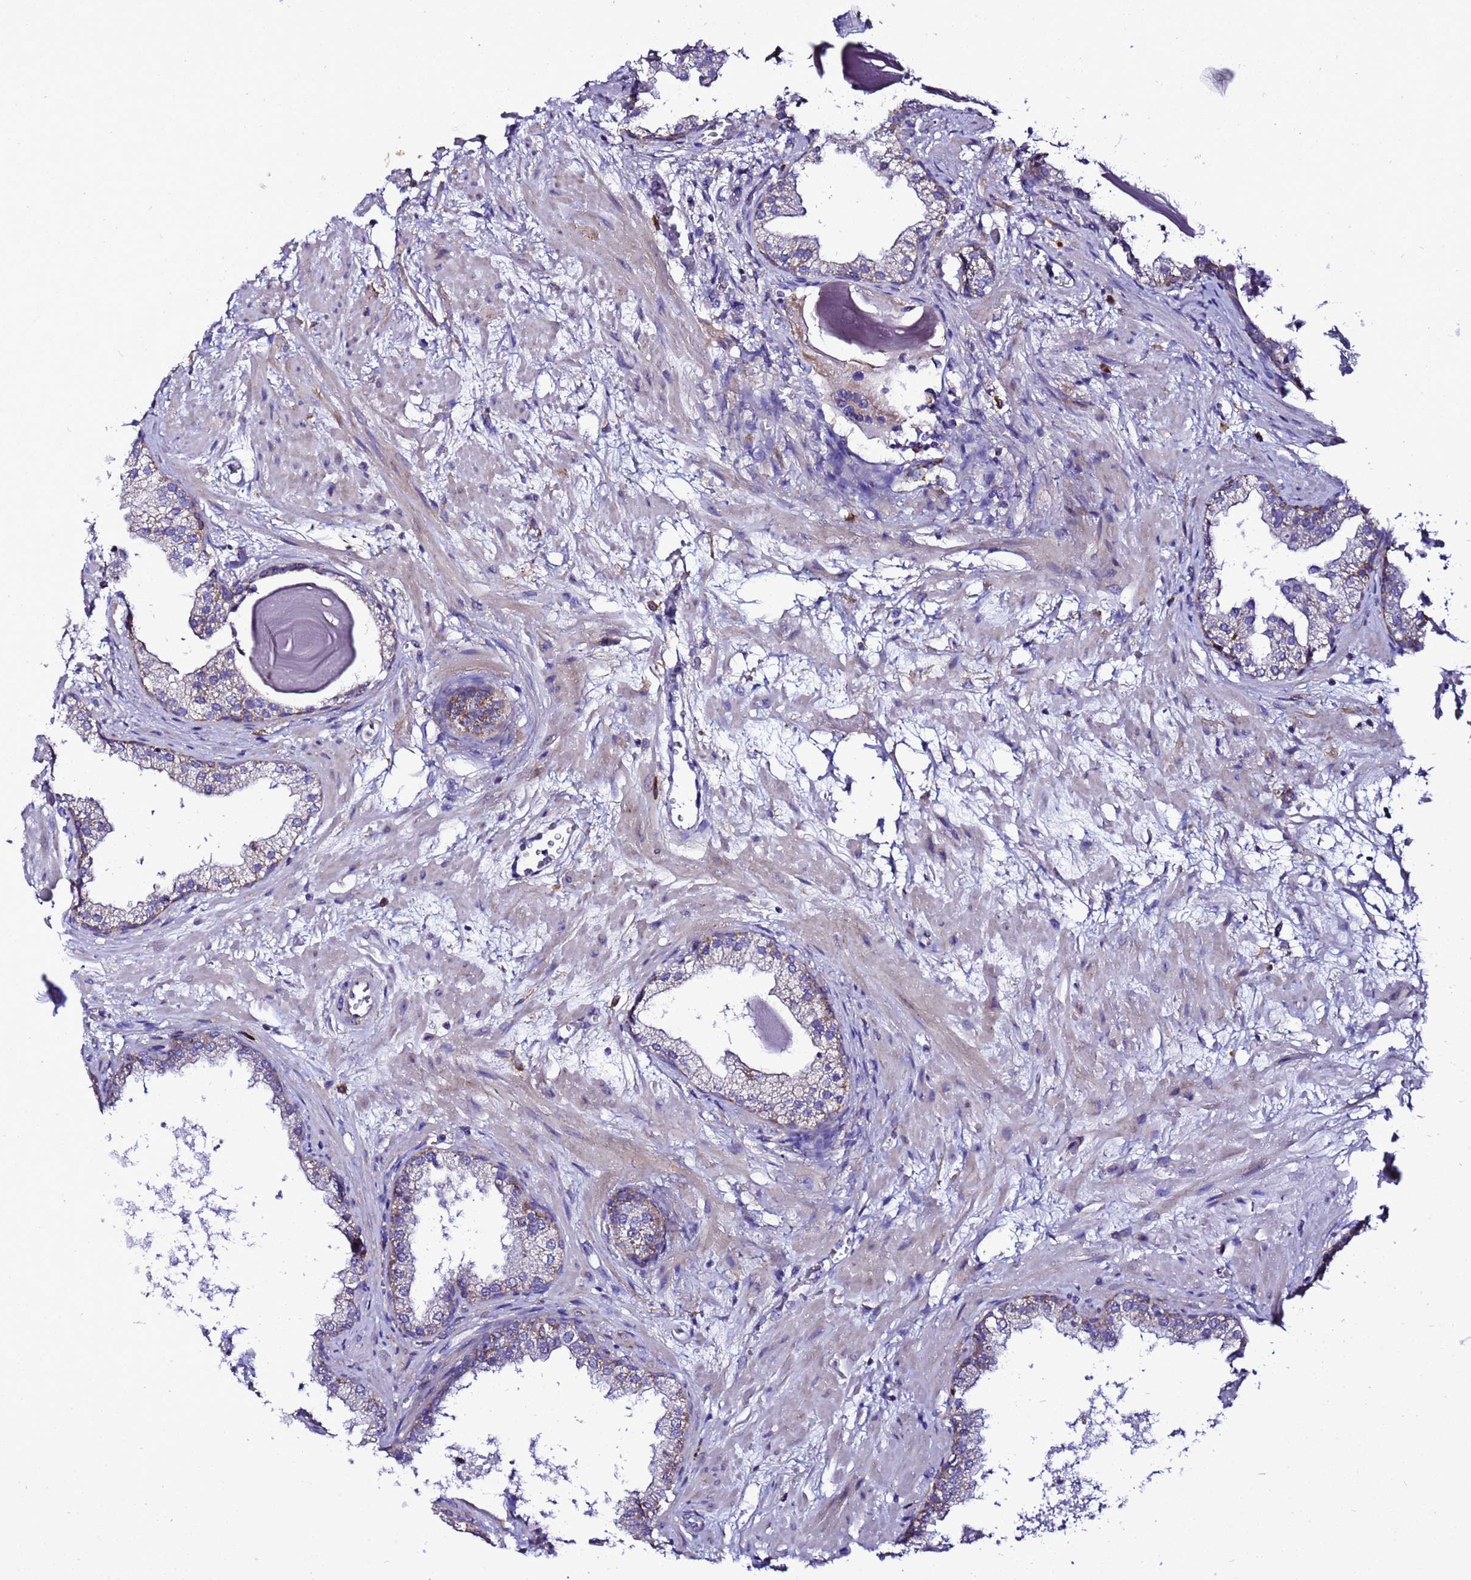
{"staining": {"intensity": "moderate", "quantity": "<25%", "location": "cytoplasmic/membranous"}, "tissue": "prostate", "cell_type": "Glandular cells", "image_type": "normal", "snomed": [{"axis": "morphology", "description": "Normal tissue, NOS"}, {"axis": "topography", "description": "Prostate"}], "caption": "Immunohistochemical staining of benign prostate reveals <25% levels of moderate cytoplasmic/membranous protein positivity in approximately <25% of glandular cells. Immunohistochemistry stains the protein of interest in brown and the nuclei are stained blue.", "gene": "HIGD2A", "patient": {"sex": "male", "age": 48}}